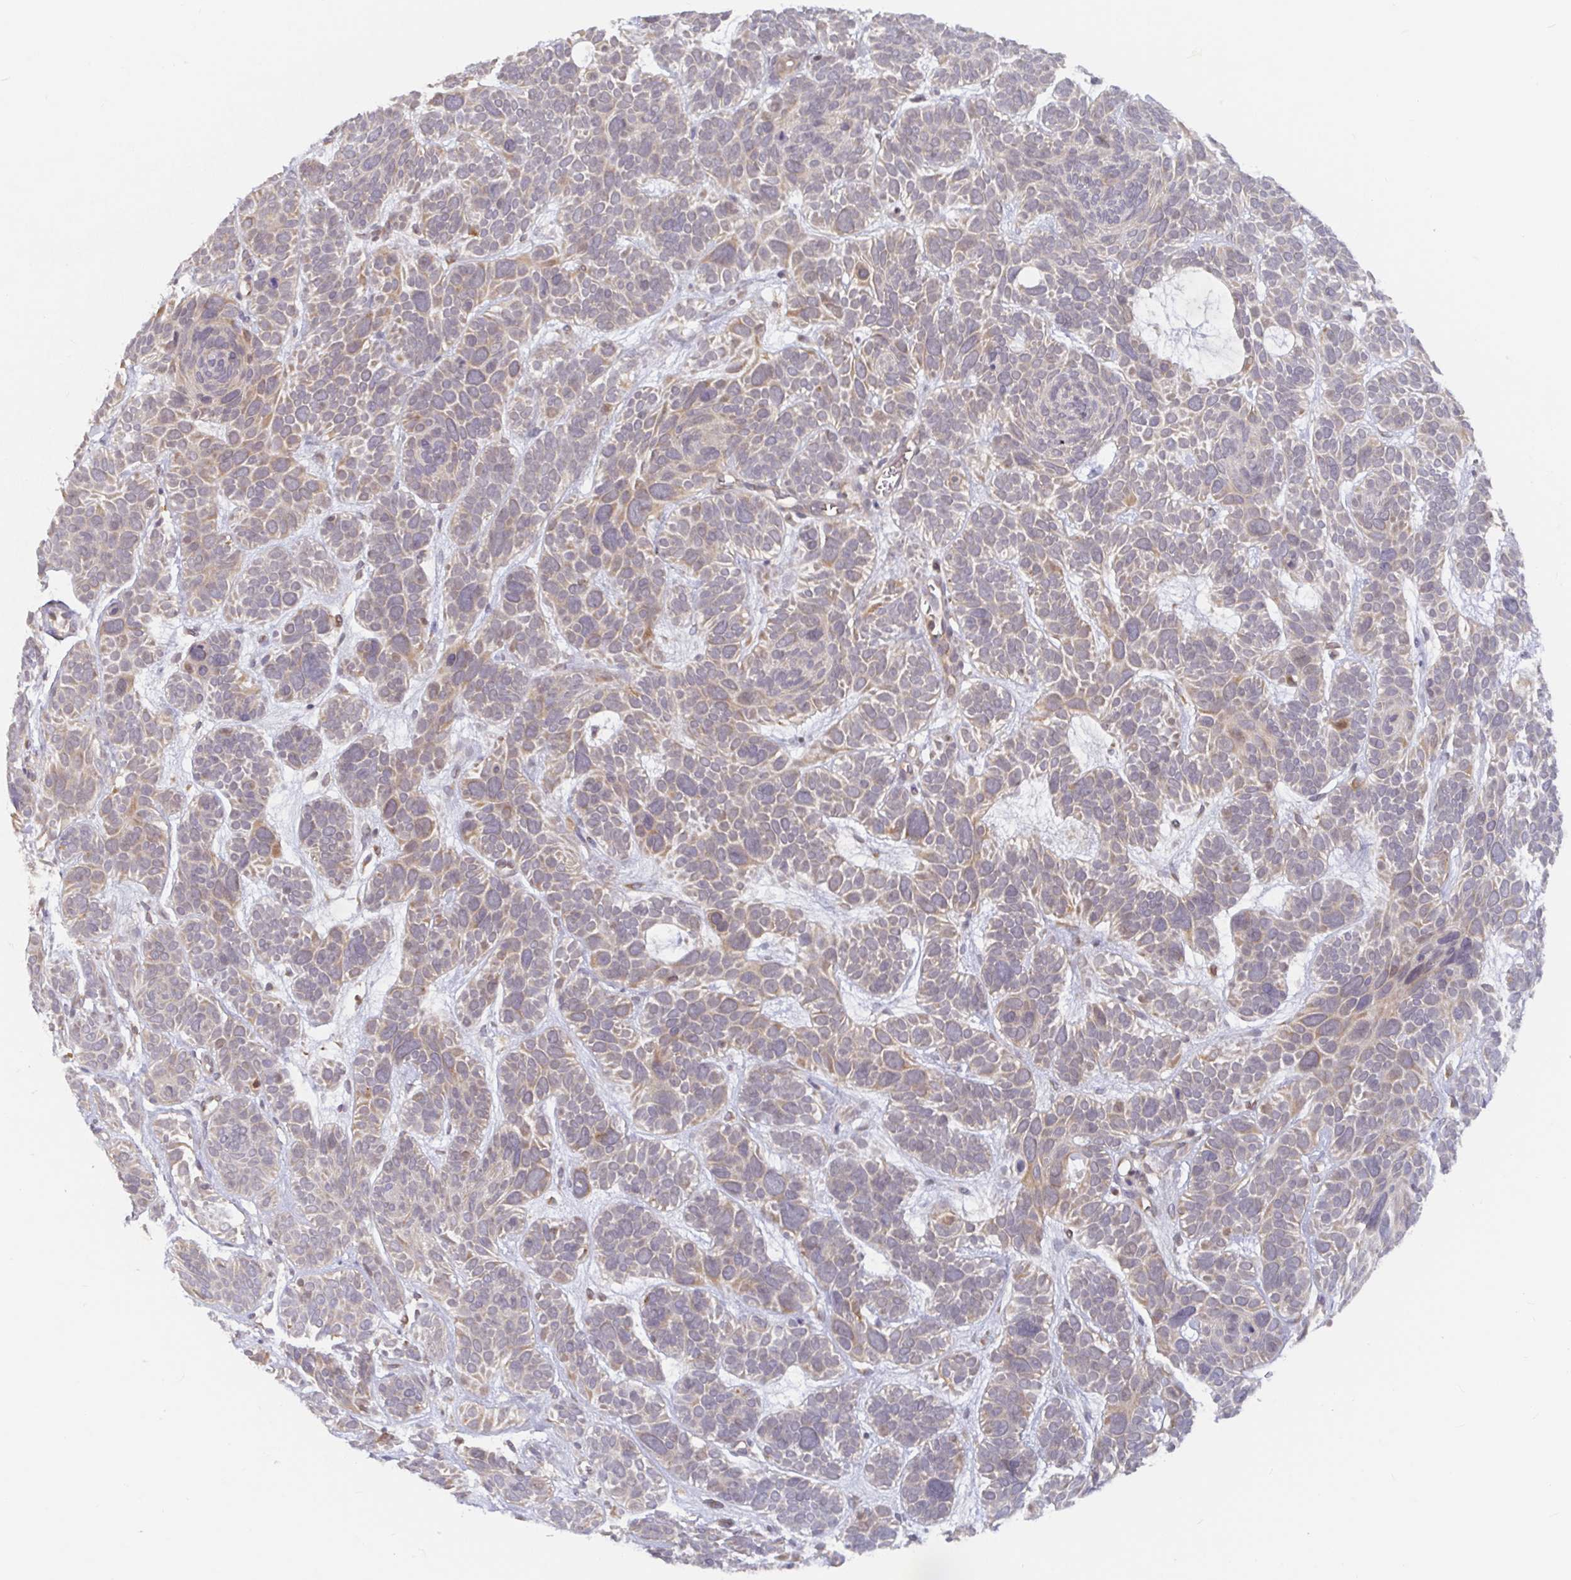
{"staining": {"intensity": "weak", "quantity": "<25%", "location": "cytoplasmic/membranous"}, "tissue": "skin cancer", "cell_type": "Tumor cells", "image_type": "cancer", "snomed": [{"axis": "morphology", "description": "Basal cell carcinoma"}, {"axis": "morphology", "description": "BCC, low aggressive"}, {"axis": "topography", "description": "Skin"}, {"axis": "topography", "description": "Skin of face"}], "caption": "This is an immunohistochemistry histopathology image of human skin cancer (bcc,  low aggressive). There is no positivity in tumor cells.", "gene": "ALG1", "patient": {"sex": "male", "age": 73}}